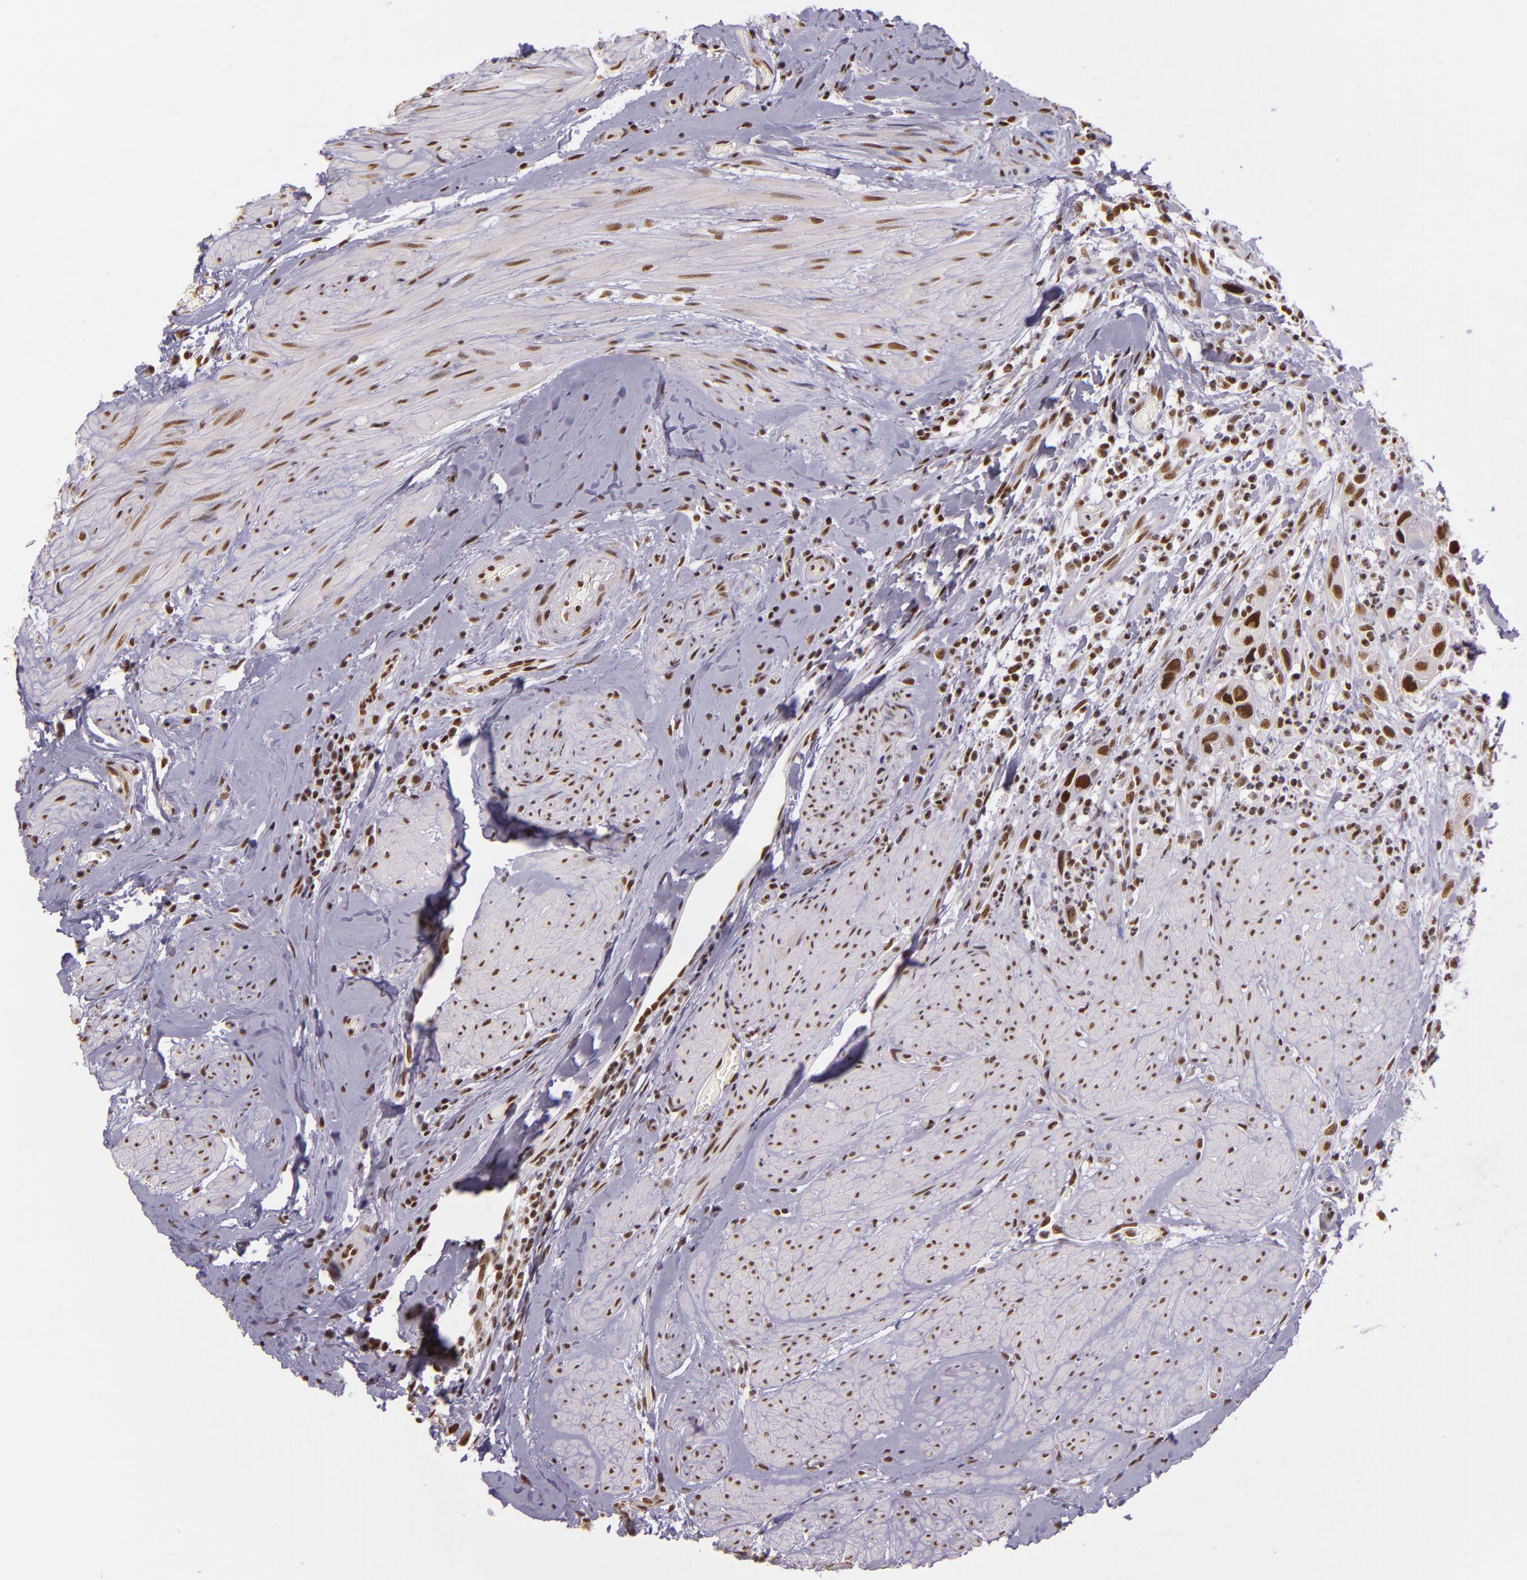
{"staining": {"intensity": "strong", "quantity": ">75%", "location": "nuclear"}, "tissue": "urothelial cancer", "cell_type": "Tumor cells", "image_type": "cancer", "snomed": [{"axis": "morphology", "description": "Urothelial carcinoma, High grade"}, {"axis": "topography", "description": "Urinary bladder"}], "caption": "High-magnification brightfield microscopy of urothelial carcinoma (high-grade) stained with DAB (3,3'-diaminobenzidine) (brown) and counterstained with hematoxylin (blue). tumor cells exhibit strong nuclear expression is identified in approximately>75% of cells.", "gene": "USF1", "patient": {"sex": "male", "age": 66}}